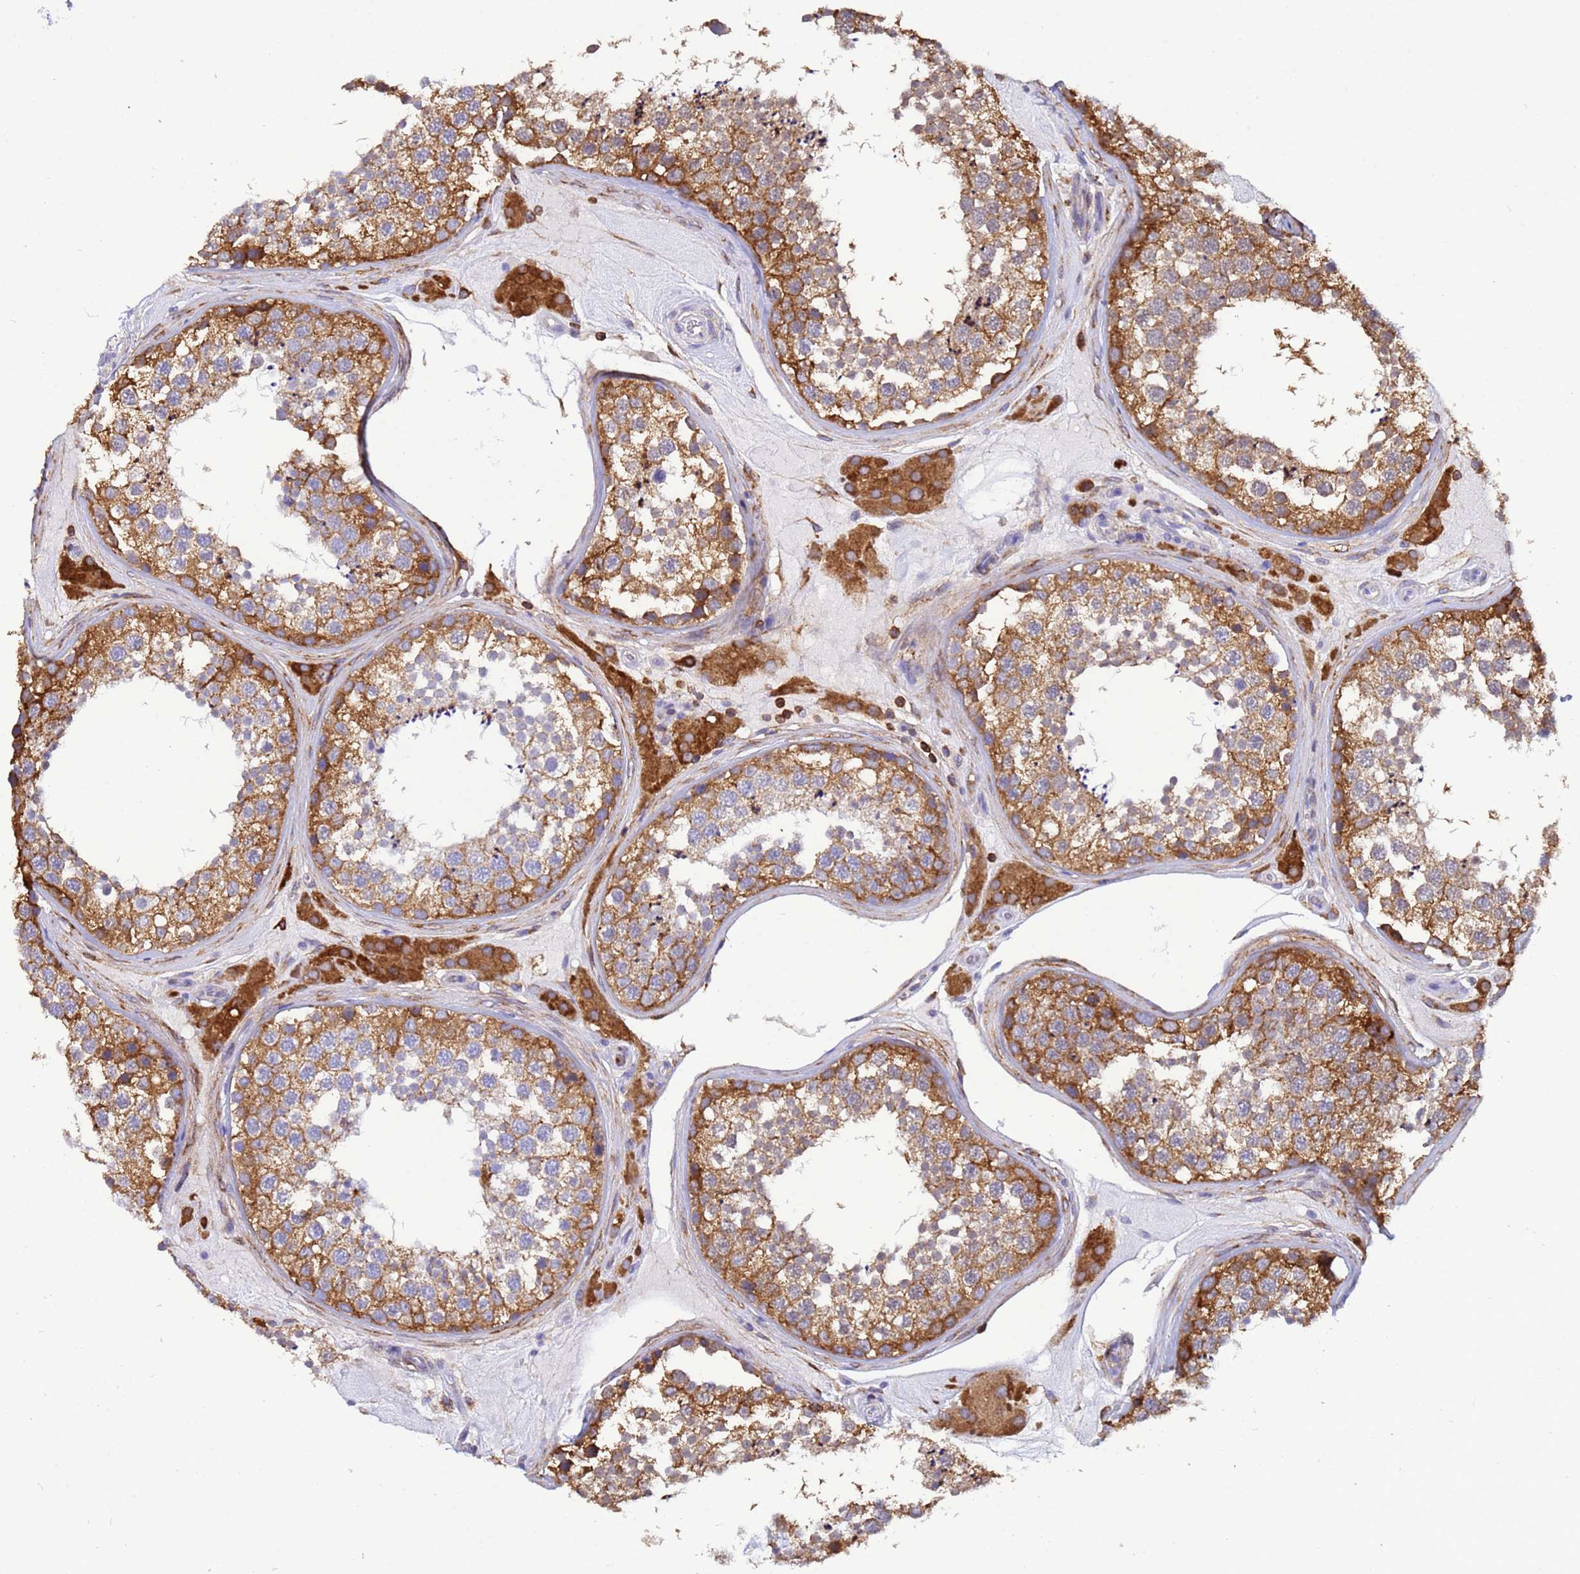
{"staining": {"intensity": "moderate", "quantity": ">75%", "location": "cytoplasmic/membranous"}, "tissue": "testis", "cell_type": "Cells in seminiferous ducts", "image_type": "normal", "snomed": [{"axis": "morphology", "description": "Normal tissue, NOS"}, {"axis": "topography", "description": "Testis"}], "caption": "Immunohistochemical staining of benign testis reveals medium levels of moderate cytoplasmic/membranous positivity in about >75% of cells in seminiferous ducts. (IHC, brightfield microscopy, high magnification).", "gene": "EZR", "patient": {"sex": "male", "age": 46}}